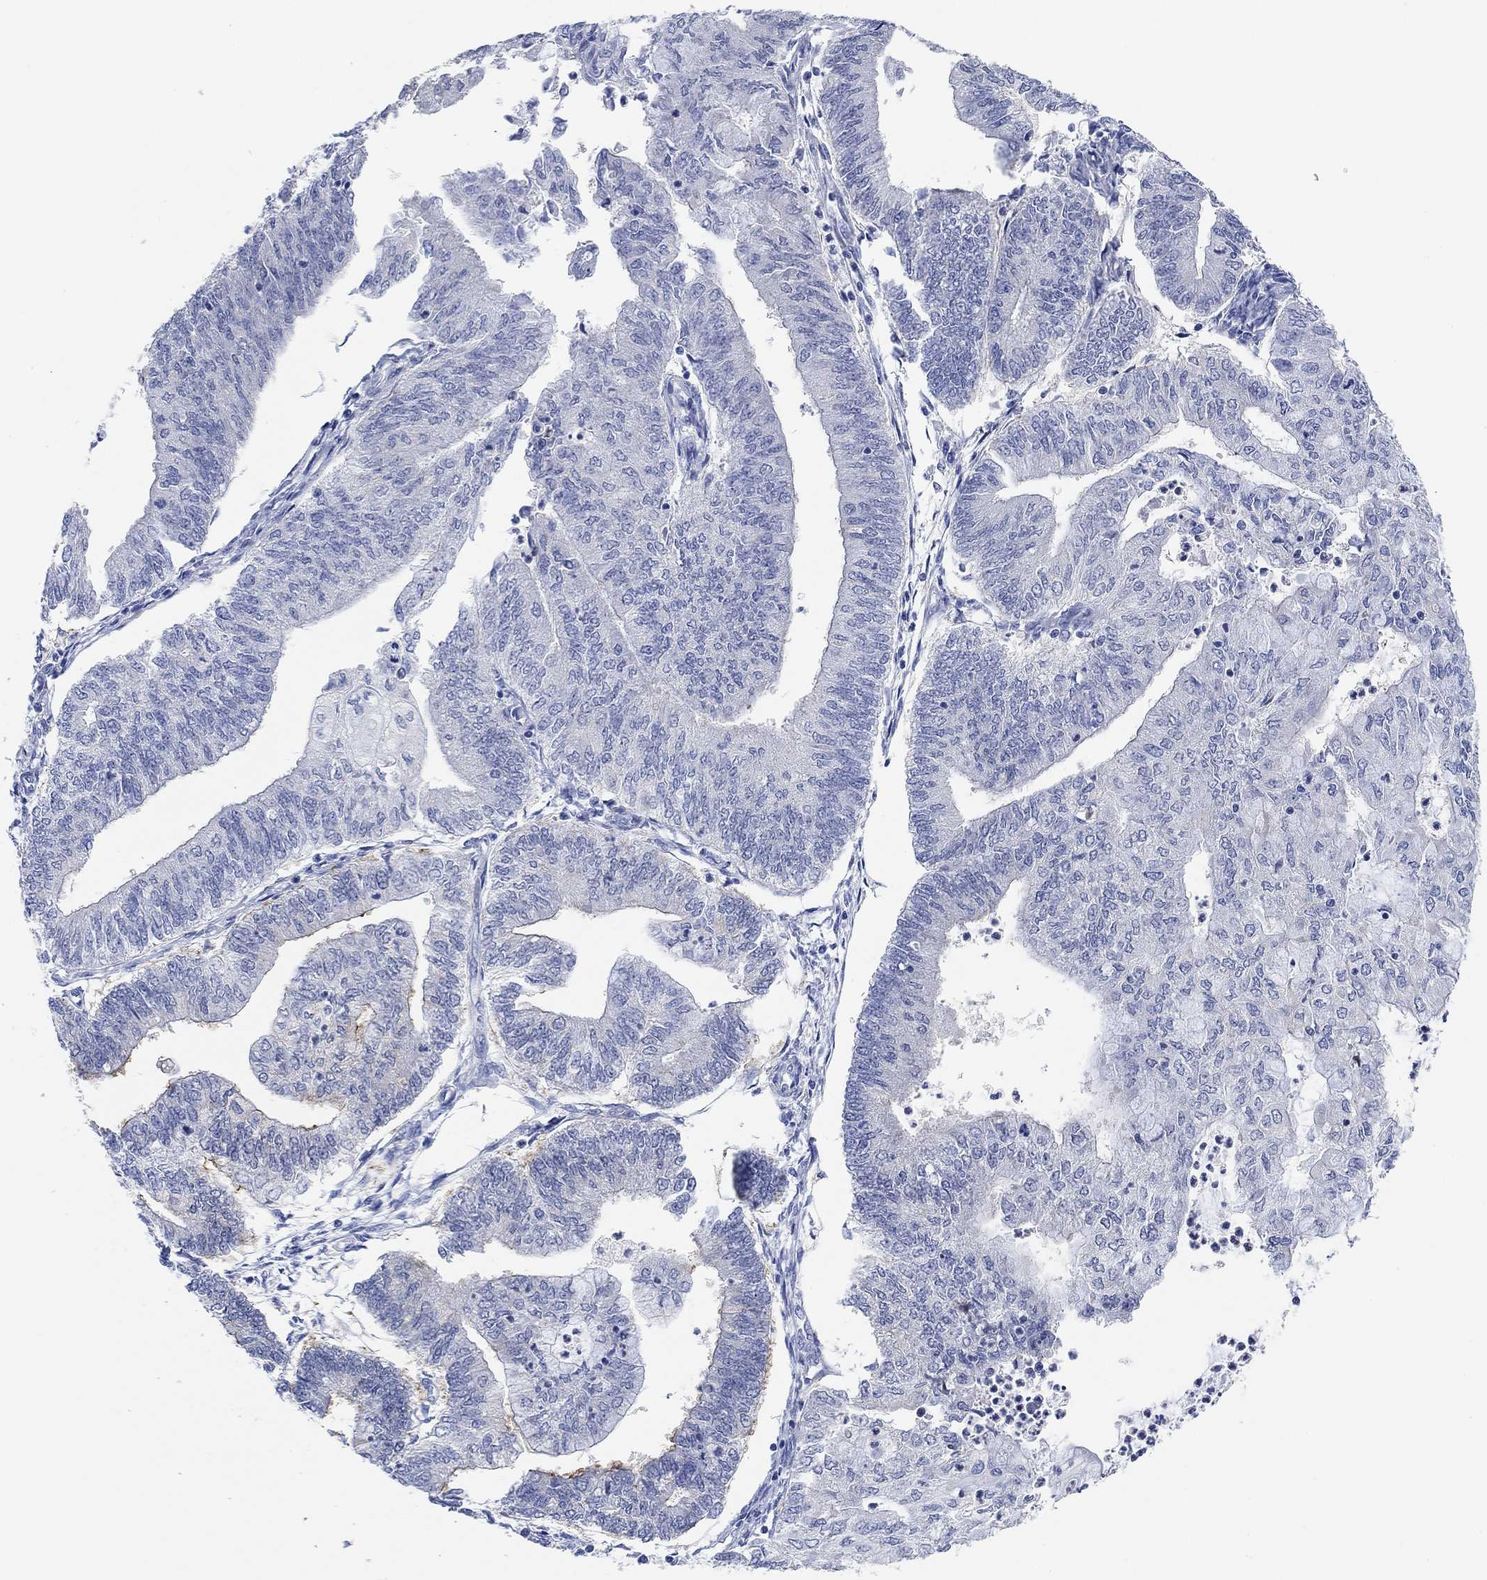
{"staining": {"intensity": "weak", "quantity": "<25%", "location": "cytoplasmic/membranous"}, "tissue": "endometrial cancer", "cell_type": "Tumor cells", "image_type": "cancer", "snomed": [{"axis": "morphology", "description": "Adenocarcinoma, NOS"}, {"axis": "topography", "description": "Endometrium"}], "caption": "DAB immunohistochemical staining of human endometrial cancer shows no significant staining in tumor cells.", "gene": "RGS1", "patient": {"sex": "female", "age": 59}}